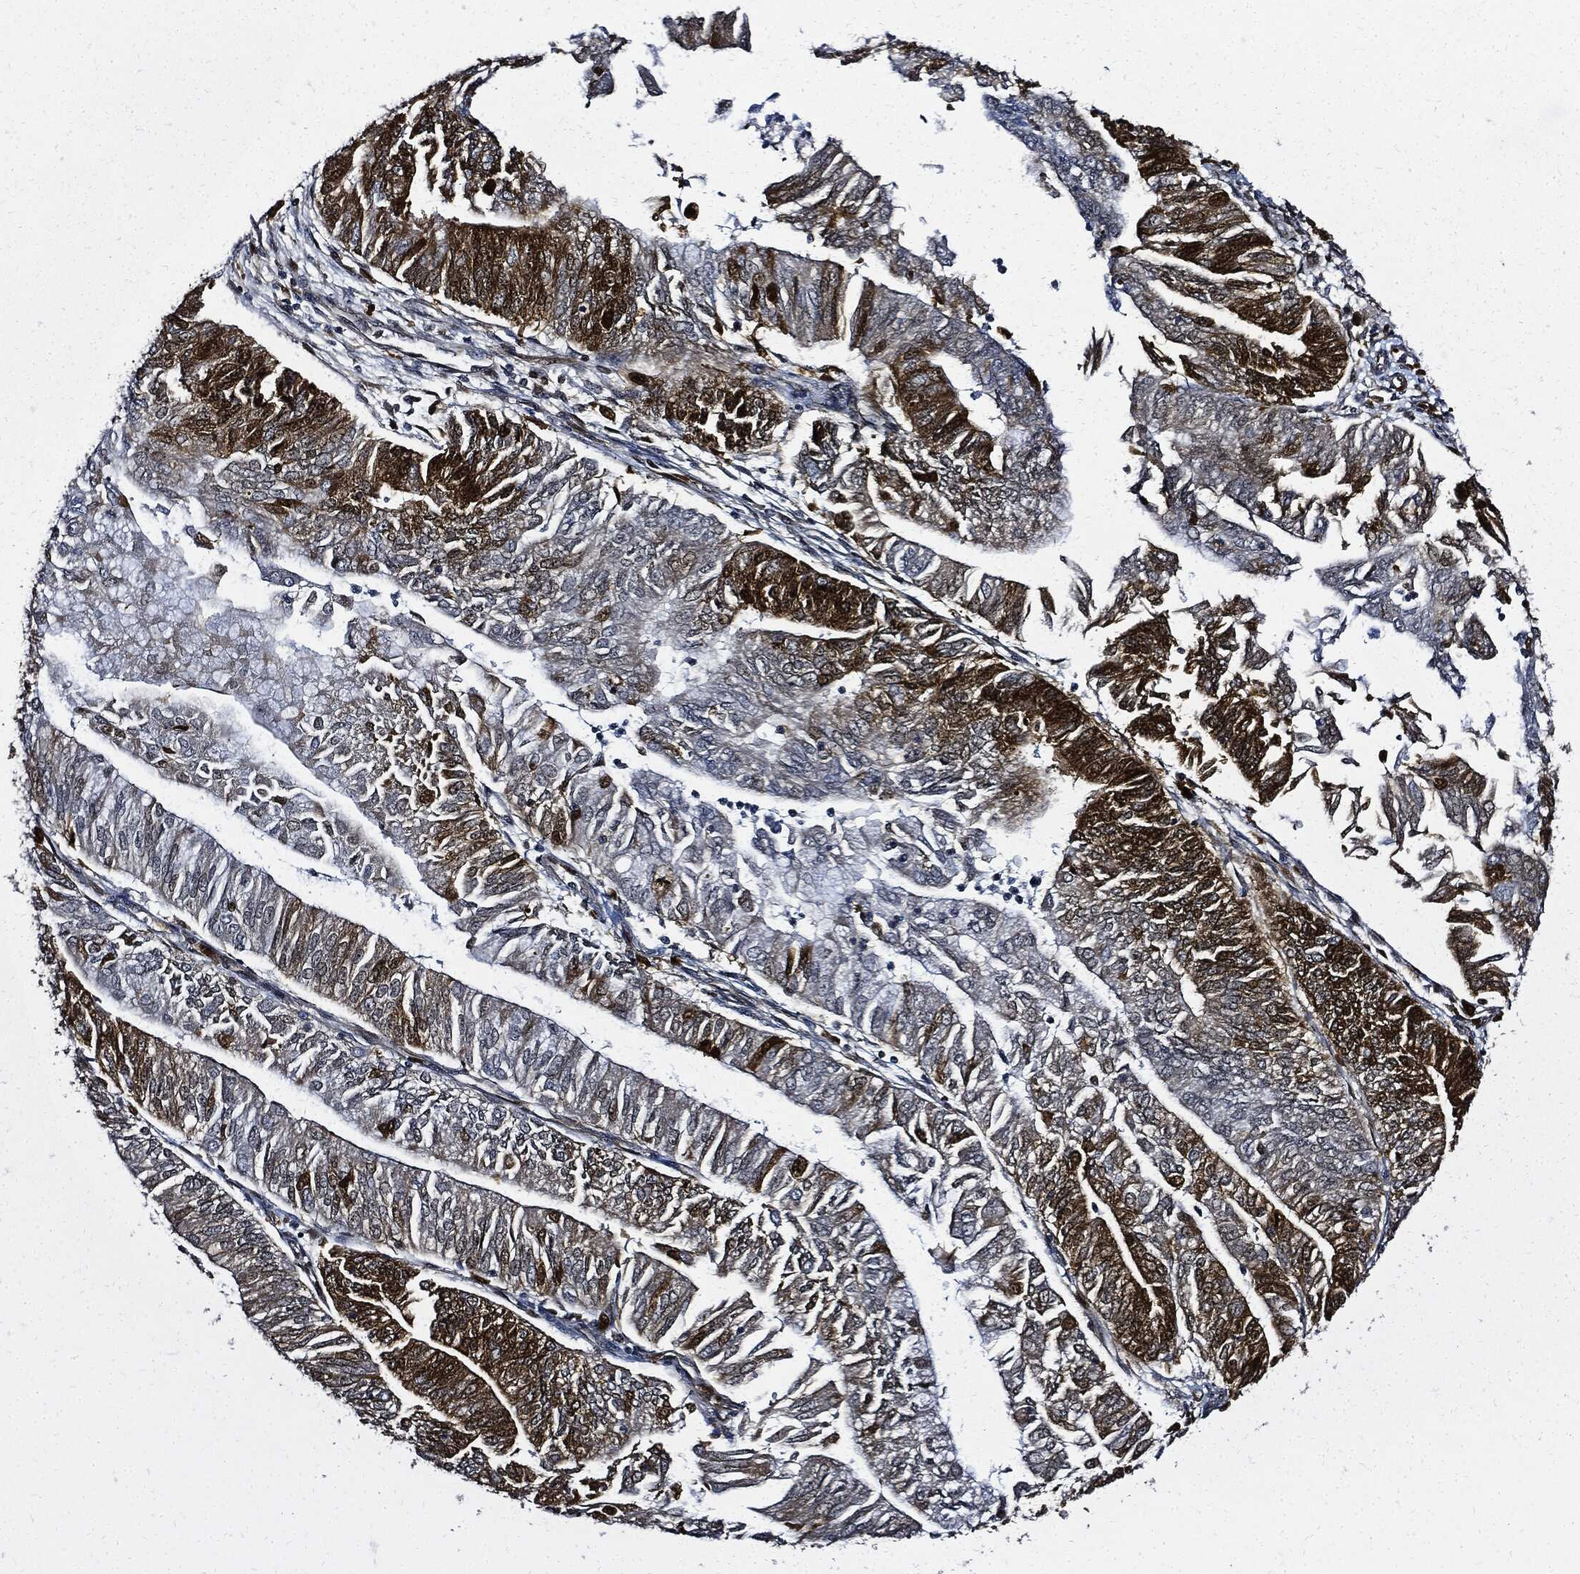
{"staining": {"intensity": "strong", "quantity": "25%-75%", "location": "cytoplasmic/membranous,nuclear"}, "tissue": "endometrial cancer", "cell_type": "Tumor cells", "image_type": "cancer", "snomed": [{"axis": "morphology", "description": "Adenocarcinoma, NOS"}, {"axis": "topography", "description": "Endometrium"}], "caption": "The photomicrograph reveals a brown stain indicating the presence of a protein in the cytoplasmic/membranous and nuclear of tumor cells in endometrial cancer (adenocarcinoma).", "gene": "PCNA", "patient": {"sex": "female", "age": 59}}